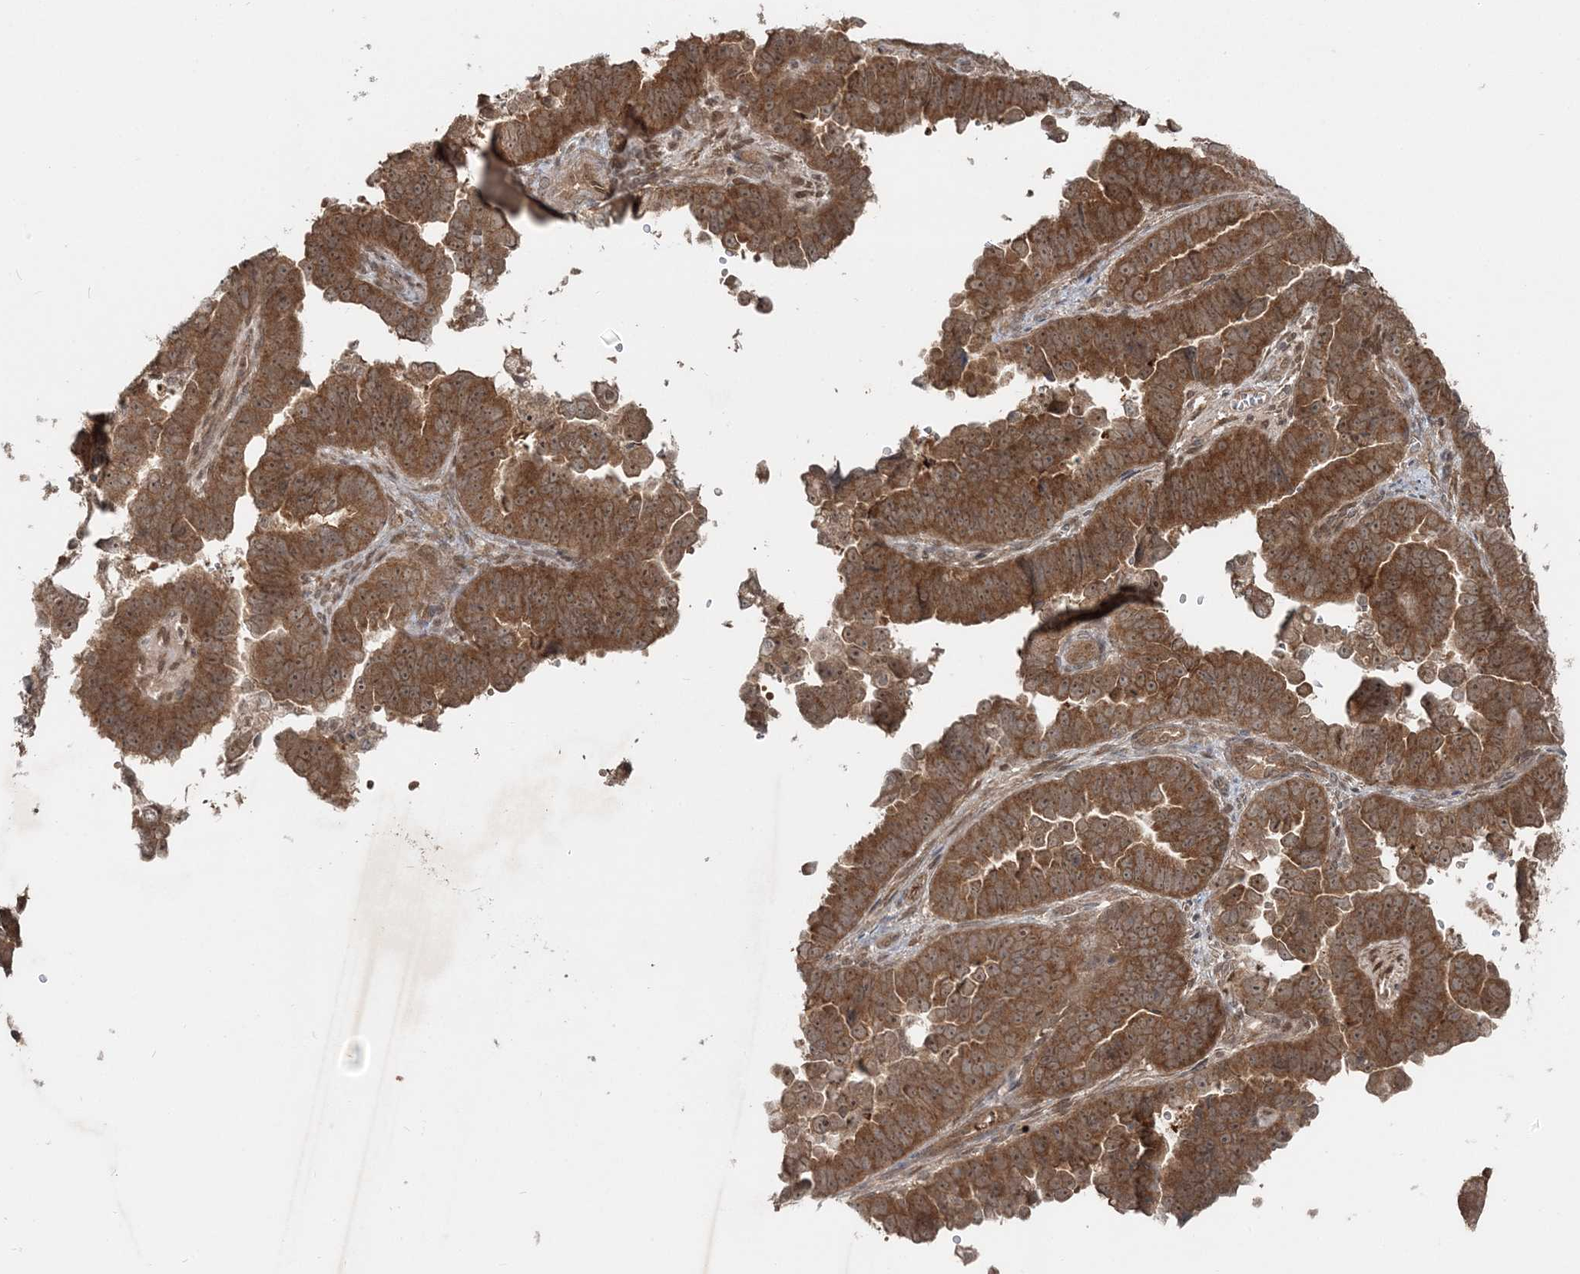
{"staining": {"intensity": "moderate", "quantity": ">75%", "location": "cytoplasmic/membranous,nuclear"}, "tissue": "endometrial cancer", "cell_type": "Tumor cells", "image_type": "cancer", "snomed": [{"axis": "morphology", "description": "Adenocarcinoma, NOS"}, {"axis": "topography", "description": "Endometrium"}], "caption": "A medium amount of moderate cytoplasmic/membranous and nuclear expression is present in approximately >75% of tumor cells in endometrial adenocarcinoma tissue. (Brightfield microscopy of DAB IHC at high magnification).", "gene": "FBXL17", "patient": {"sex": "female", "age": 75}}